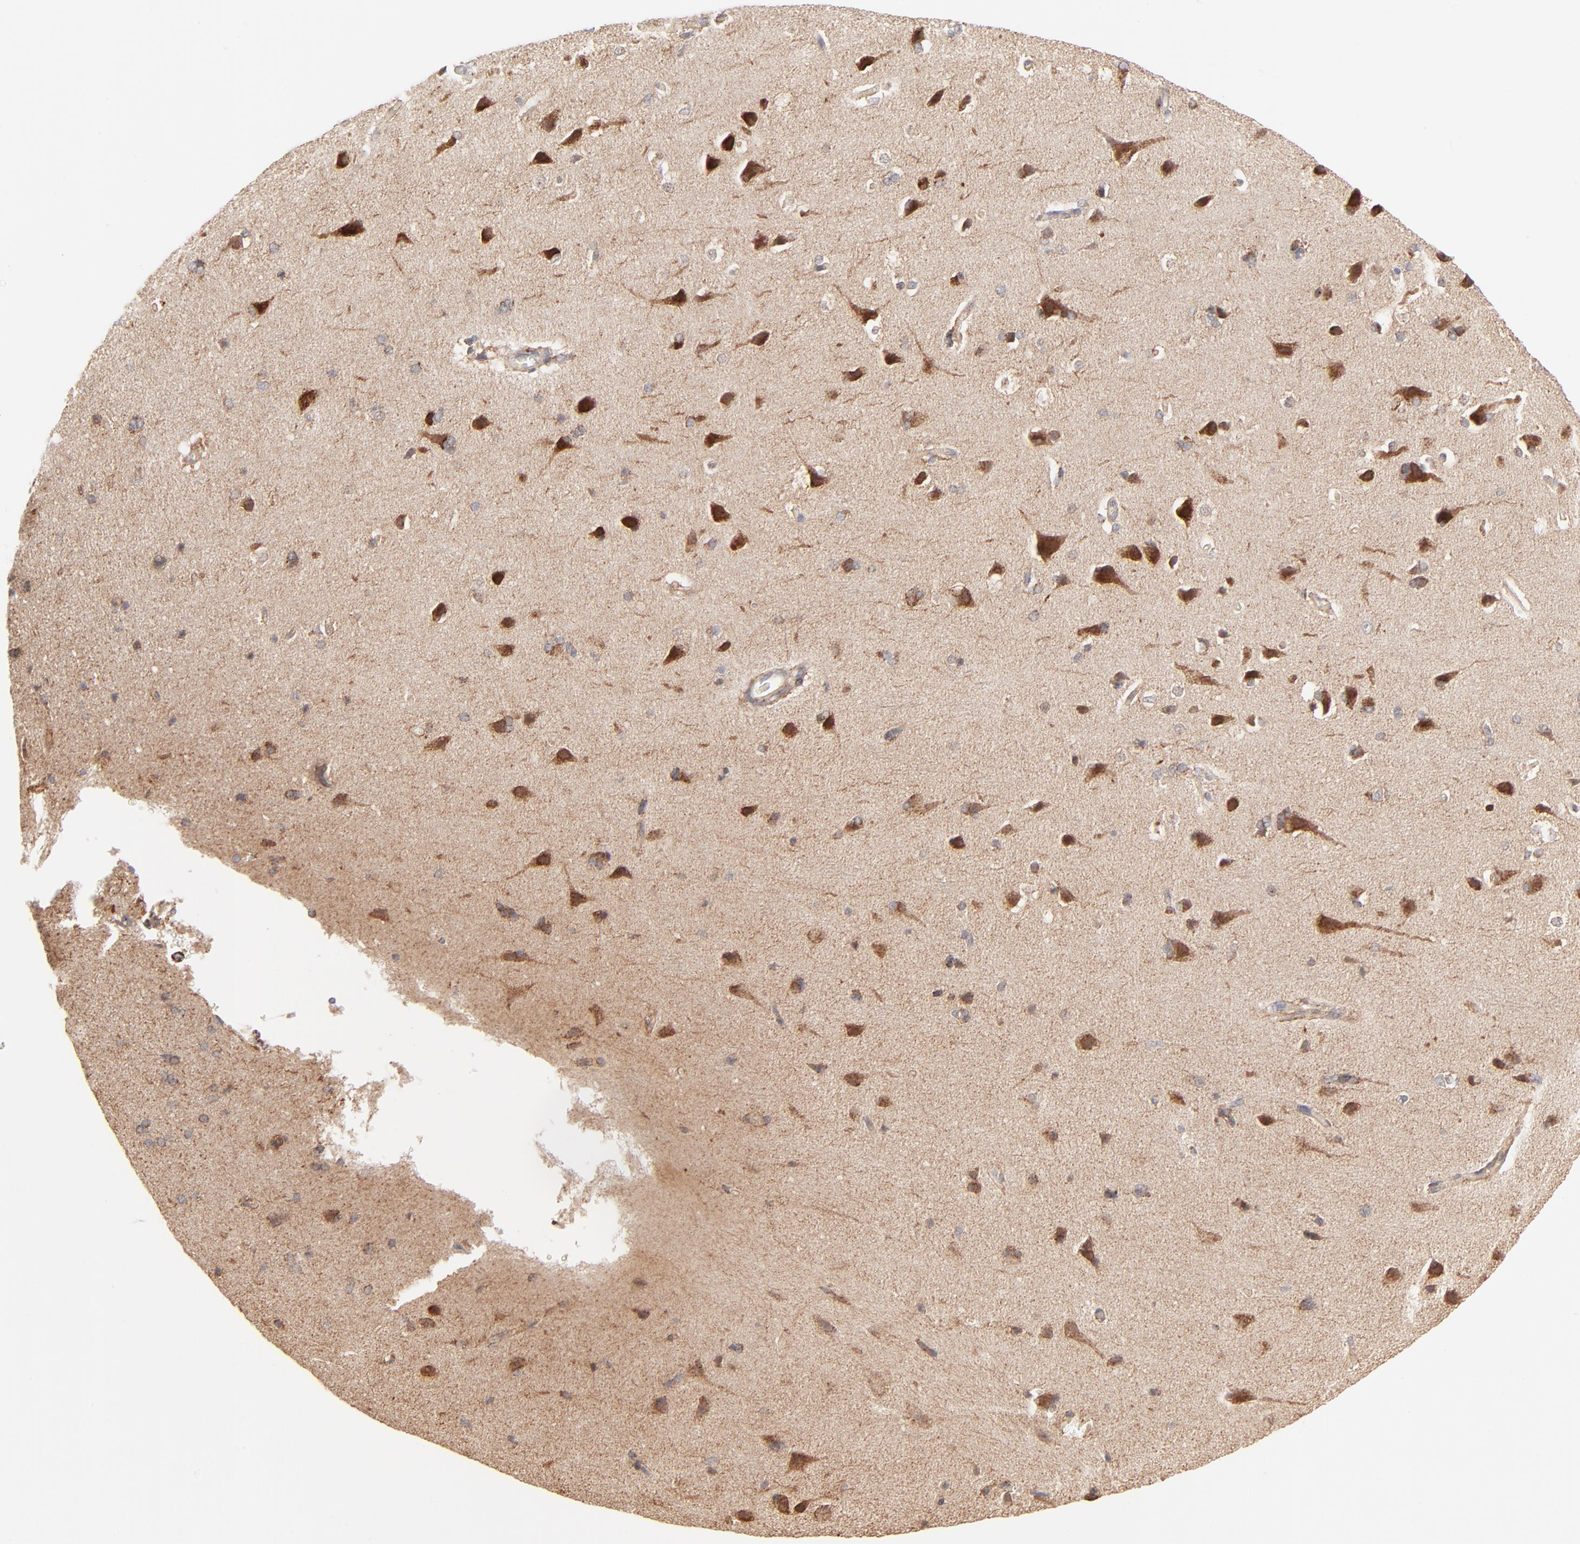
{"staining": {"intensity": "weak", "quantity": ">75%", "location": "cytoplasmic/membranous"}, "tissue": "cerebral cortex", "cell_type": "Endothelial cells", "image_type": "normal", "snomed": [{"axis": "morphology", "description": "Normal tissue, NOS"}, {"axis": "topography", "description": "Cerebral cortex"}], "caption": "Protein staining of unremarkable cerebral cortex displays weak cytoplasmic/membranous expression in approximately >75% of endothelial cells.", "gene": "CSPG4", "patient": {"sex": "male", "age": 62}}